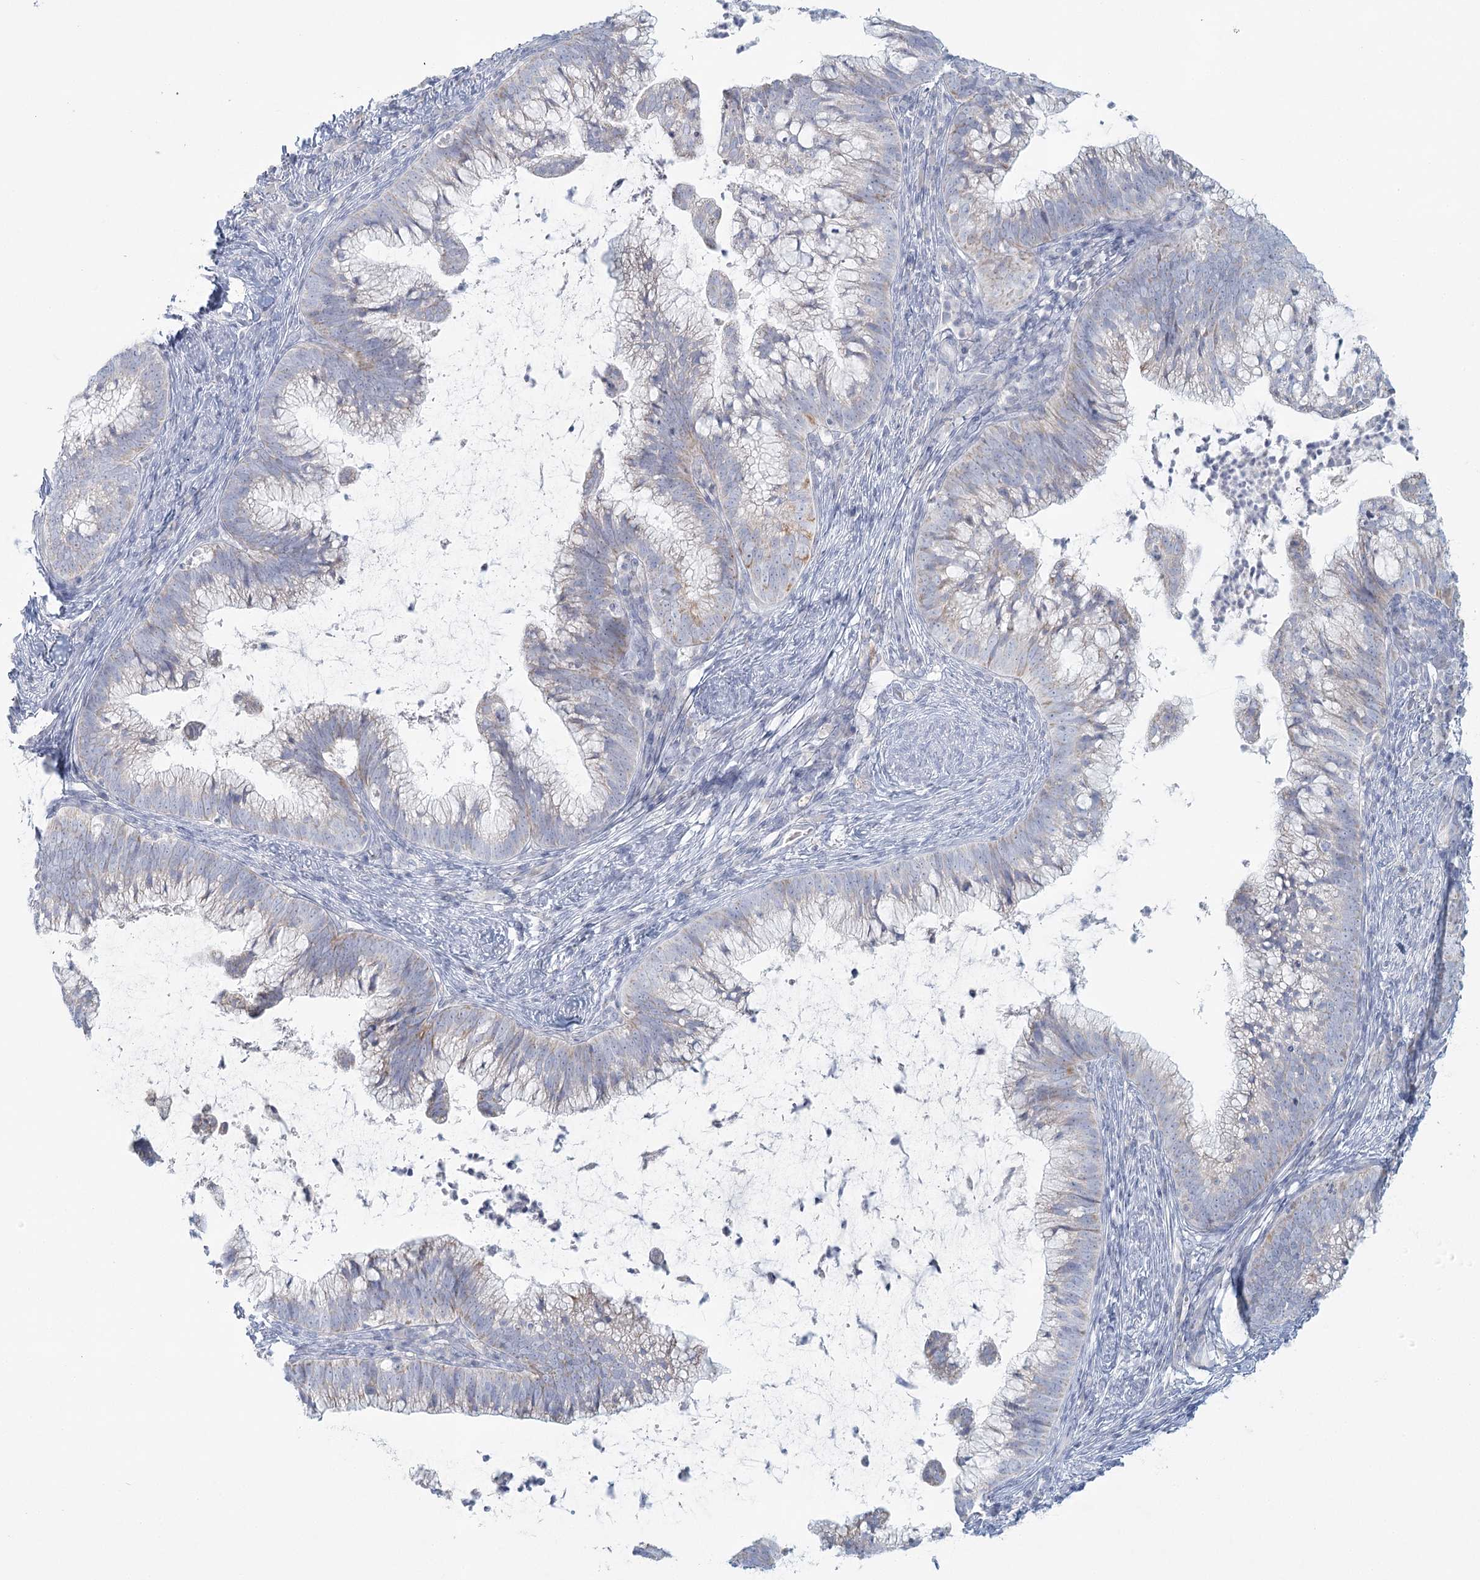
{"staining": {"intensity": "negative", "quantity": "none", "location": "none"}, "tissue": "cervical cancer", "cell_type": "Tumor cells", "image_type": "cancer", "snomed": [{"axis": "morphology", "description": "Adenocarcinoma, NOS"}, {"axis": "topography", "description": "Cervix"}], "caption": "Immunohistochemistry (IHC) histopathology image of cervical adenocarcinoma stained for a protein (brown), which exhibits no staining in tumor cells. The staining was performed using DAB (3,3'-diaminobenzidine) to visualize the protein expression in brown, while the nuclei were stained in blue with hematoxylin (Magnification: 20x).", "gene": "BPHL", "patient": {"sex": "female", "age": 36}}